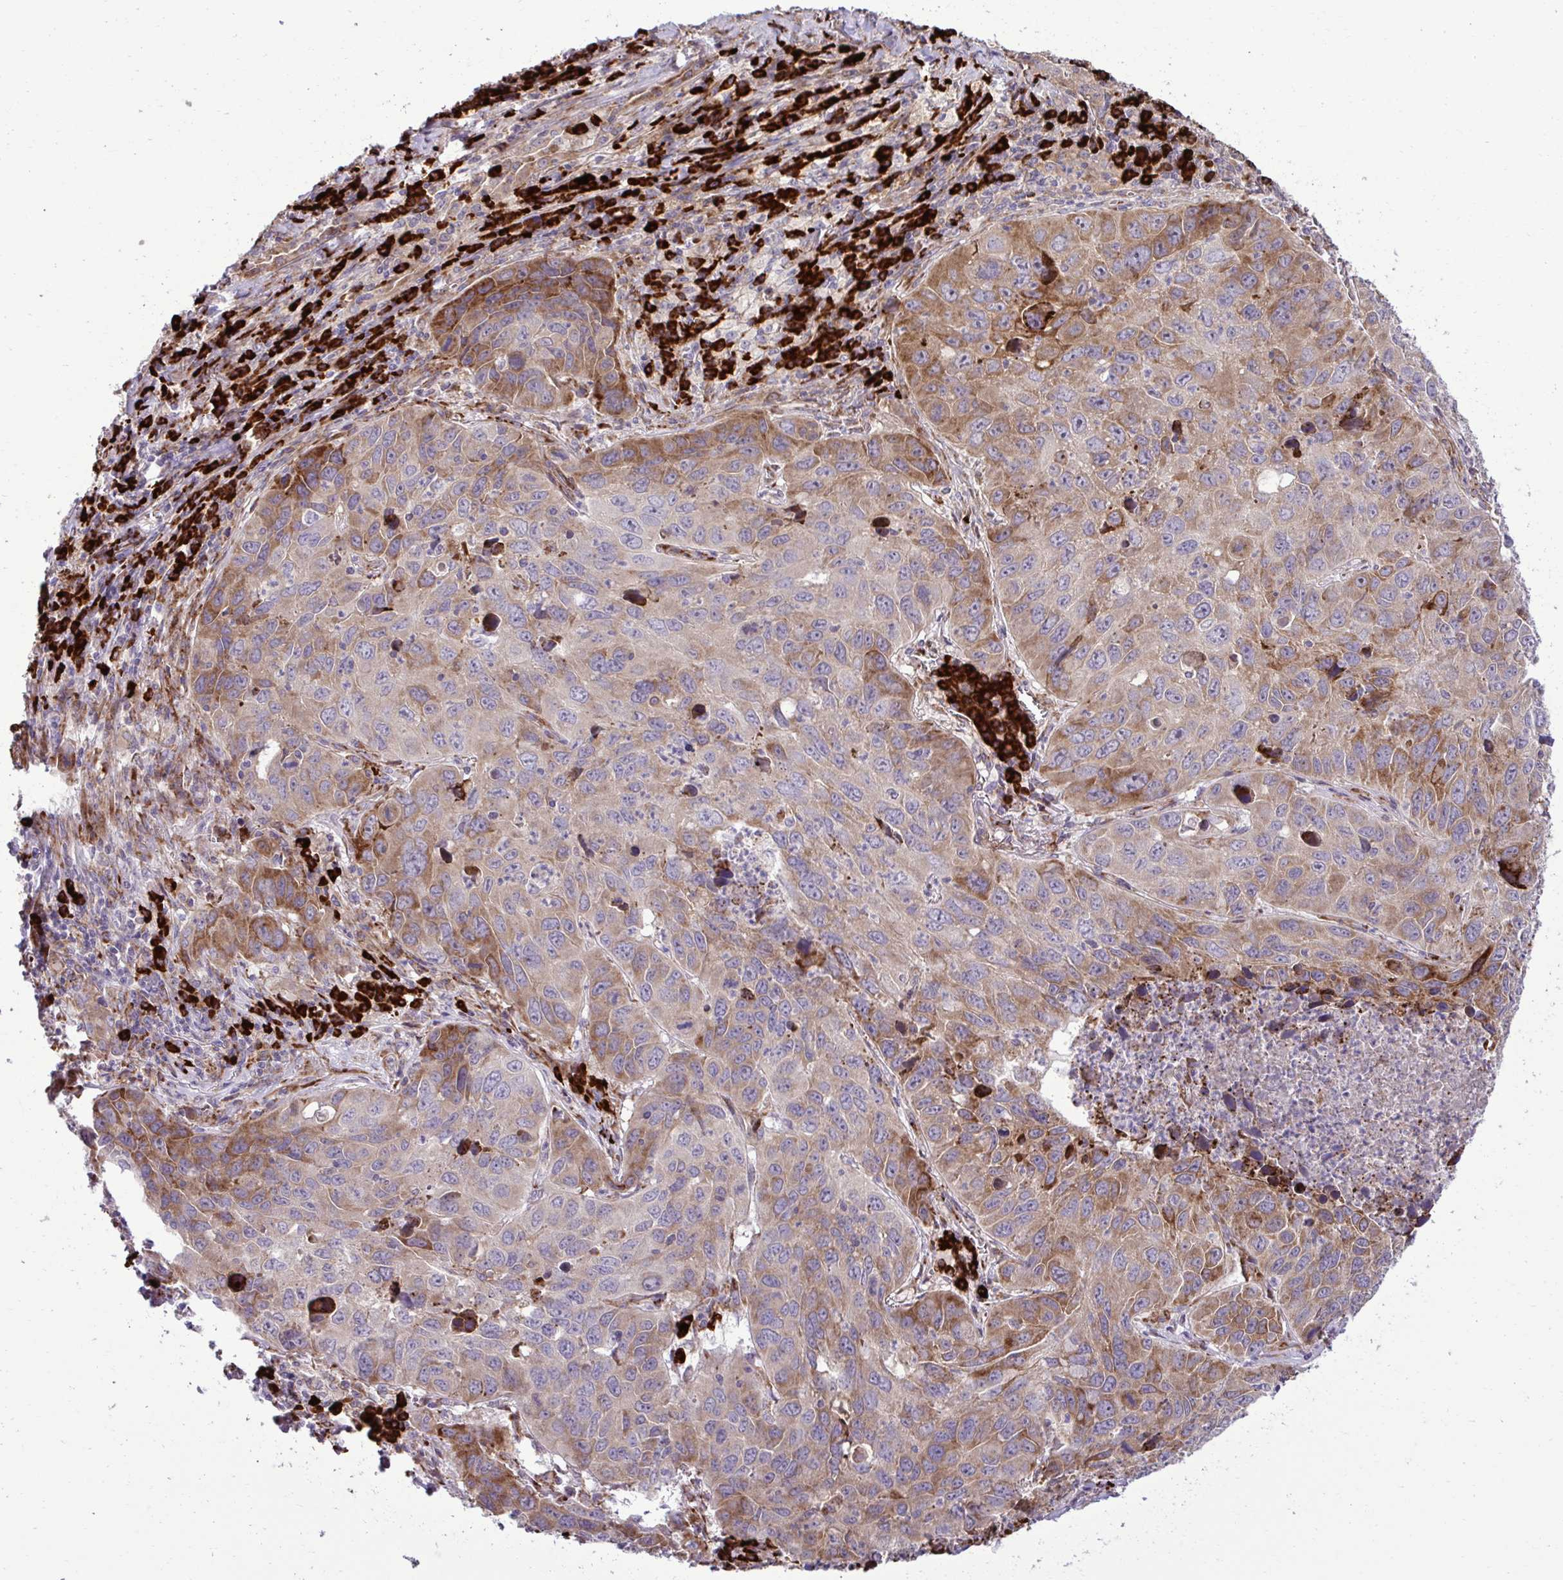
{"staining": {"intensity": "moderate", "quantity": "25%-75%", "location": "cytoplasmic/membranous"}, "tissue": "lung cancer", "cell_type": "Tumor cells", "image_type": "cancer", "snomed": [{"axis": "morphology", "description": "Squamous cell carcinoma, NOS"}, {"axis": "topography", "description": "Lung"}], "caption": "Immunohistochemical staining of human squamous cell carcinoma (lung) shows moderate cytoplasmic/membranous protein expression in about 25%-75% of tumor cells.", "gene": "LIMS1", "patient": {"sex": "female", "age": 61}}